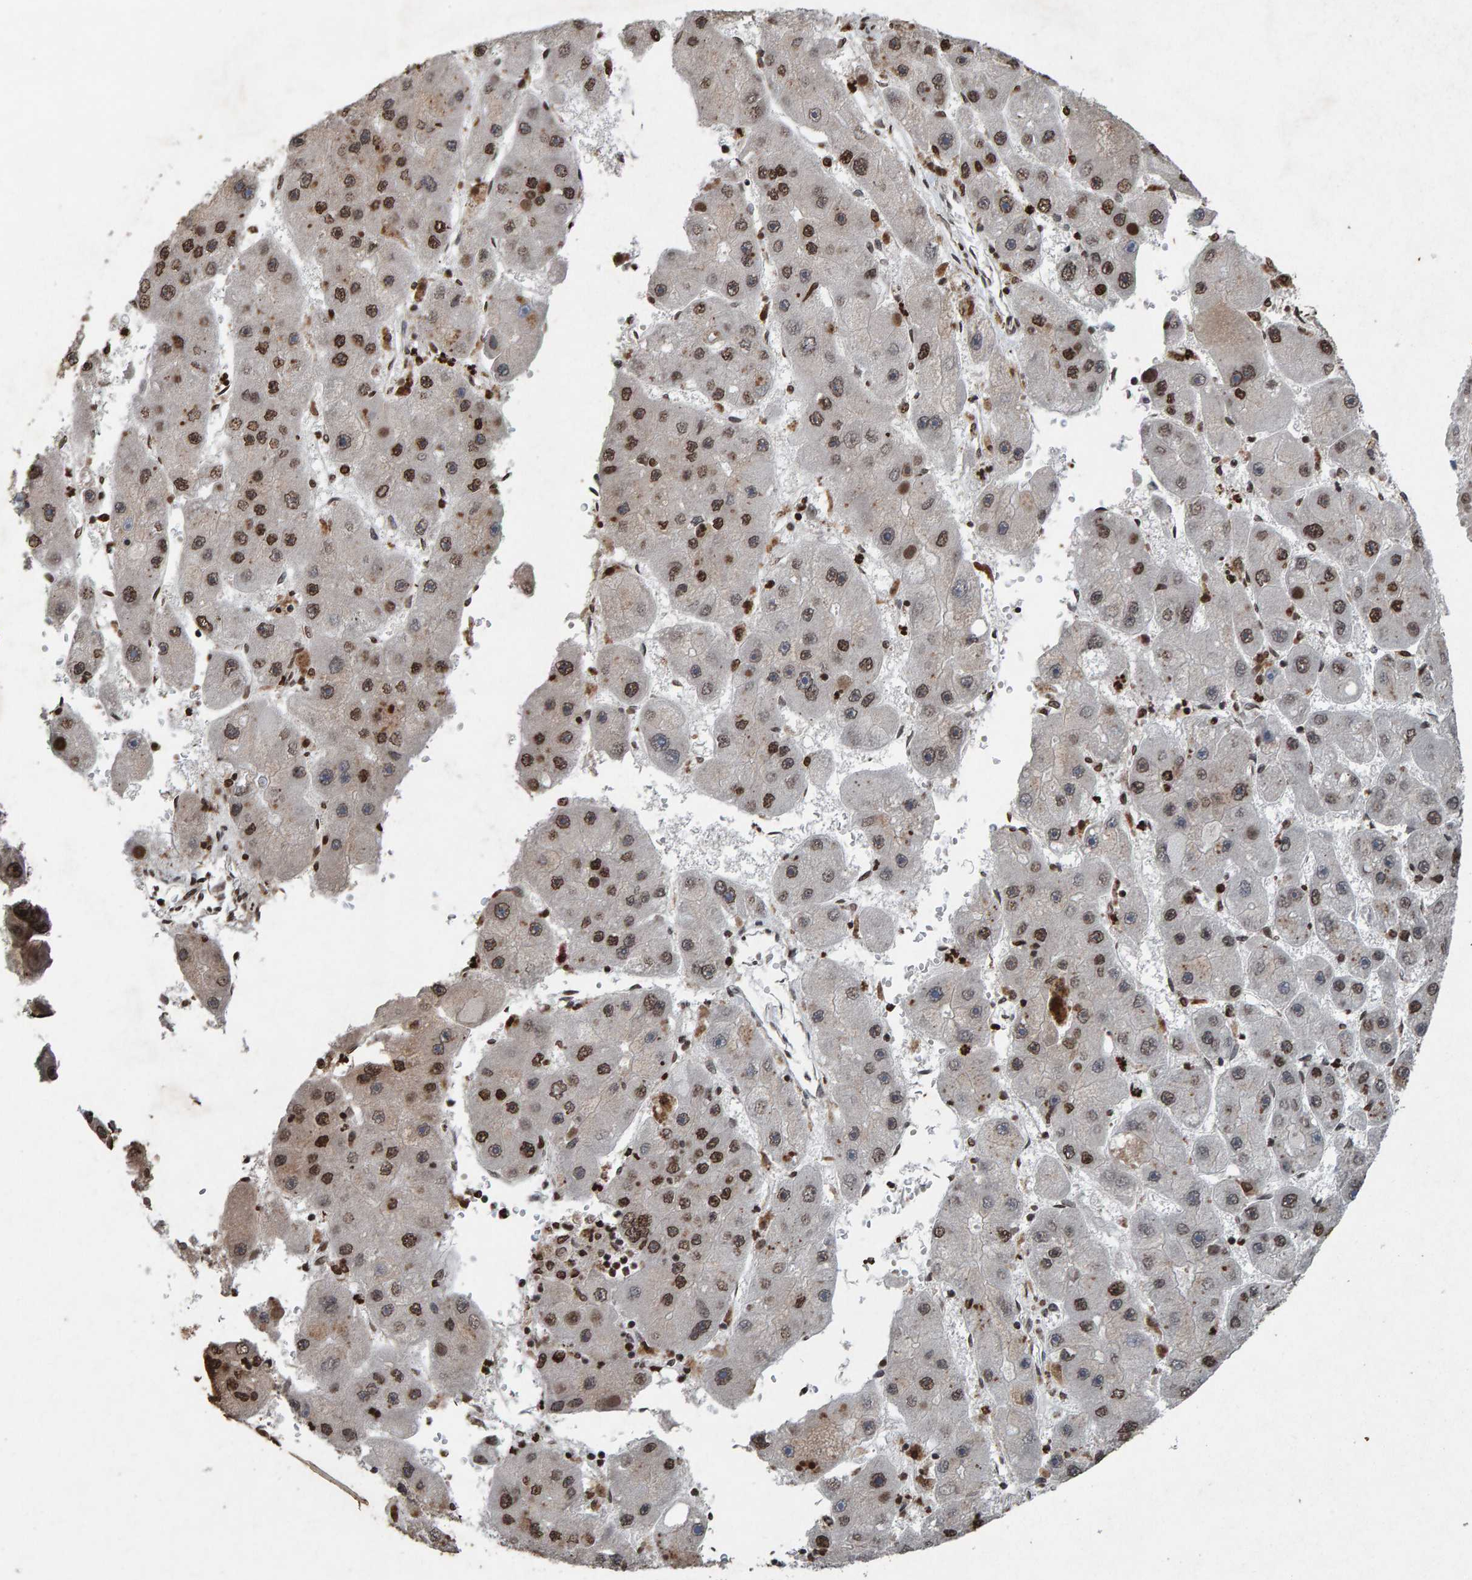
{"staining": {"intensity": "strong", "quantity": ">75%", "location": "nuclear"}, "tissue": "liver cancer", "cell_type": "Tumor cells", "image_type": "cancer", "snomed": [{"axis": "morphology", "description": "Carcinoma, Hepatocellular, NOS"}, {"axis": "topography", "description": "Liver"}], "caption": "Immunohistochemistry micrograph of human liver cancer (hepatocellular carcinoma) stained for a protein (brown), which exhibits high levels of strong nuclear positivity in about >75% of tumor cells.", "gene": "H2AZ1", "patient": {"sex": "female", "age": 61}}